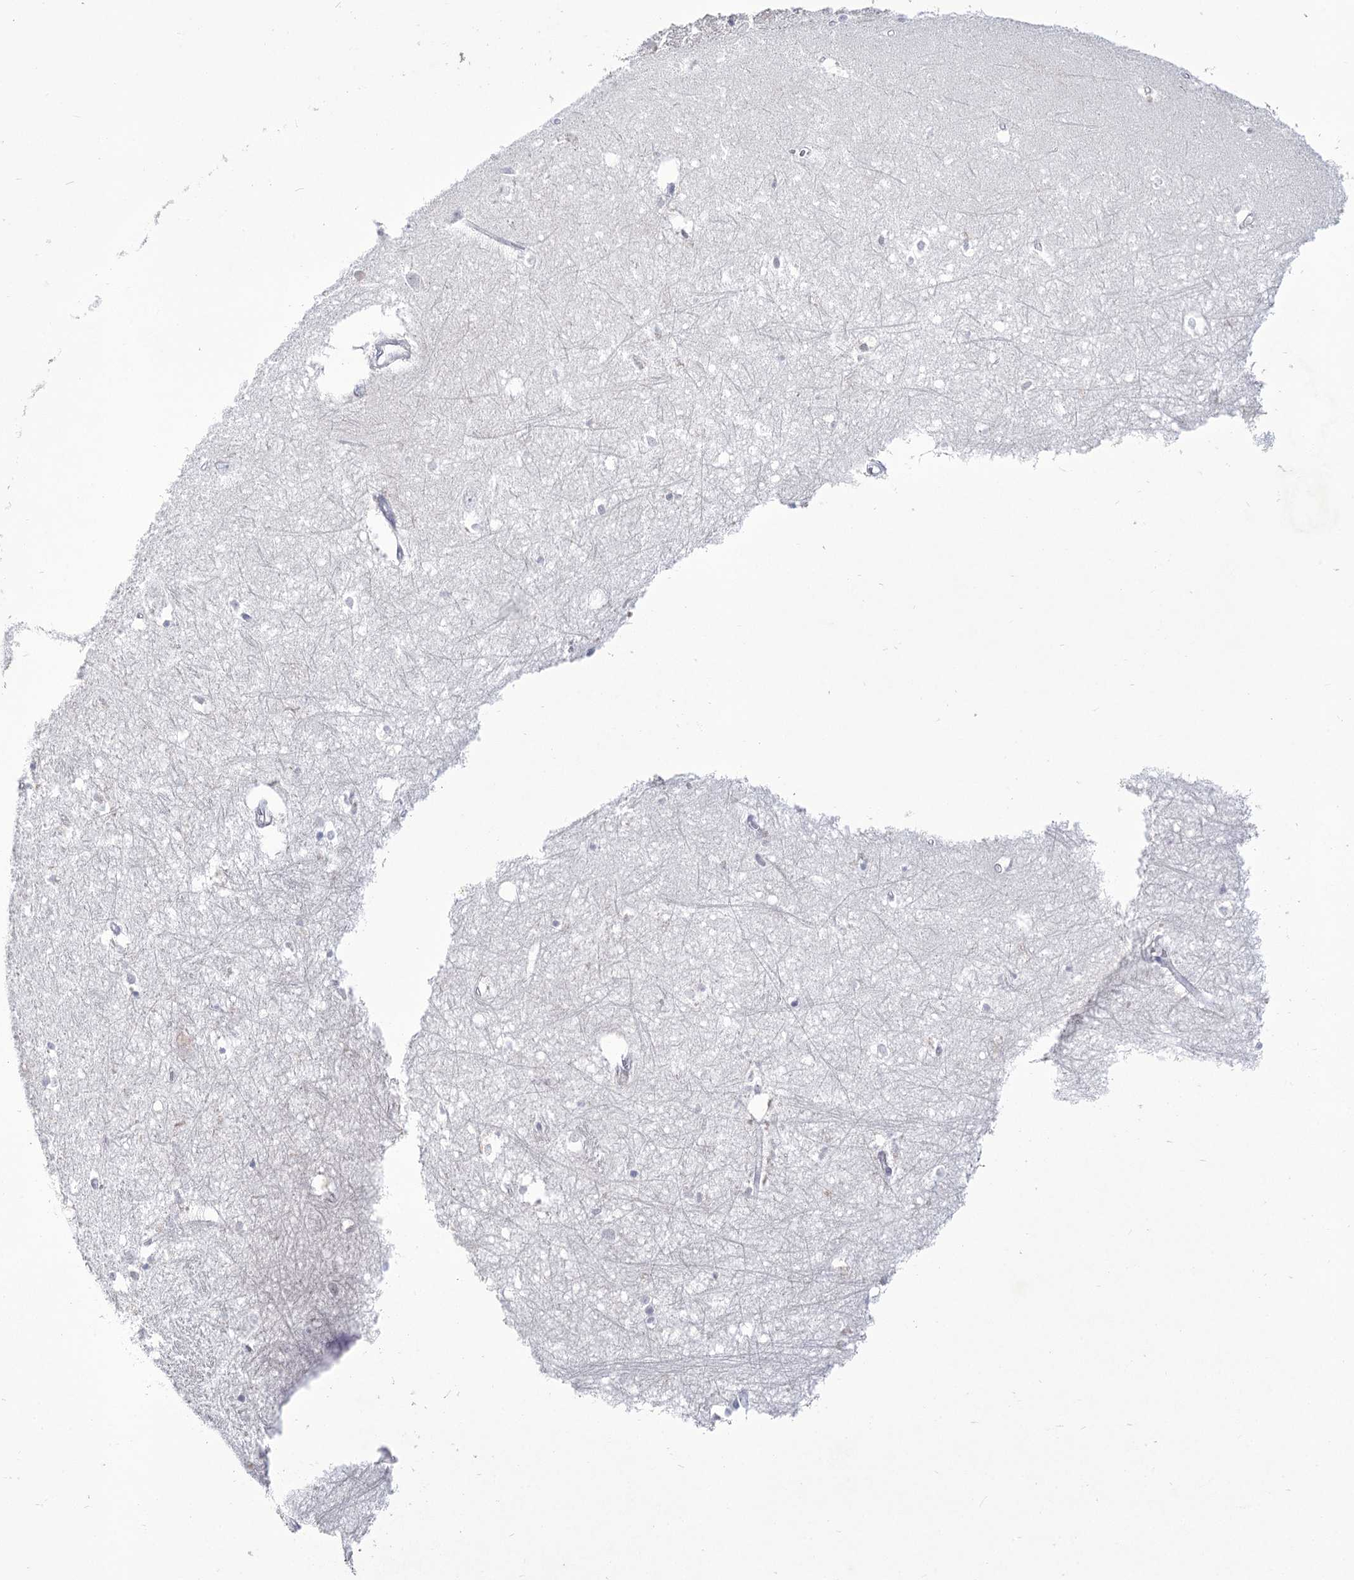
{"staining": {"intensity": "negative", "quantity": "none", "location": "none"}, "tissue": "hippocampus", "cell_type": "Glial cells", "image_type": "normal", "snomed": [{"axis": "morphology", "description": "Normal tissue, NOS"}, {"axis": "topography", "description": "Hippocampus"}], "caption": "An IHC photomicrograph of benign hippocampus is shown. There is no staining in glial cells of hippocampus.", "gene": "BEND7", "patient": {"sex": "female", "age": 64}}